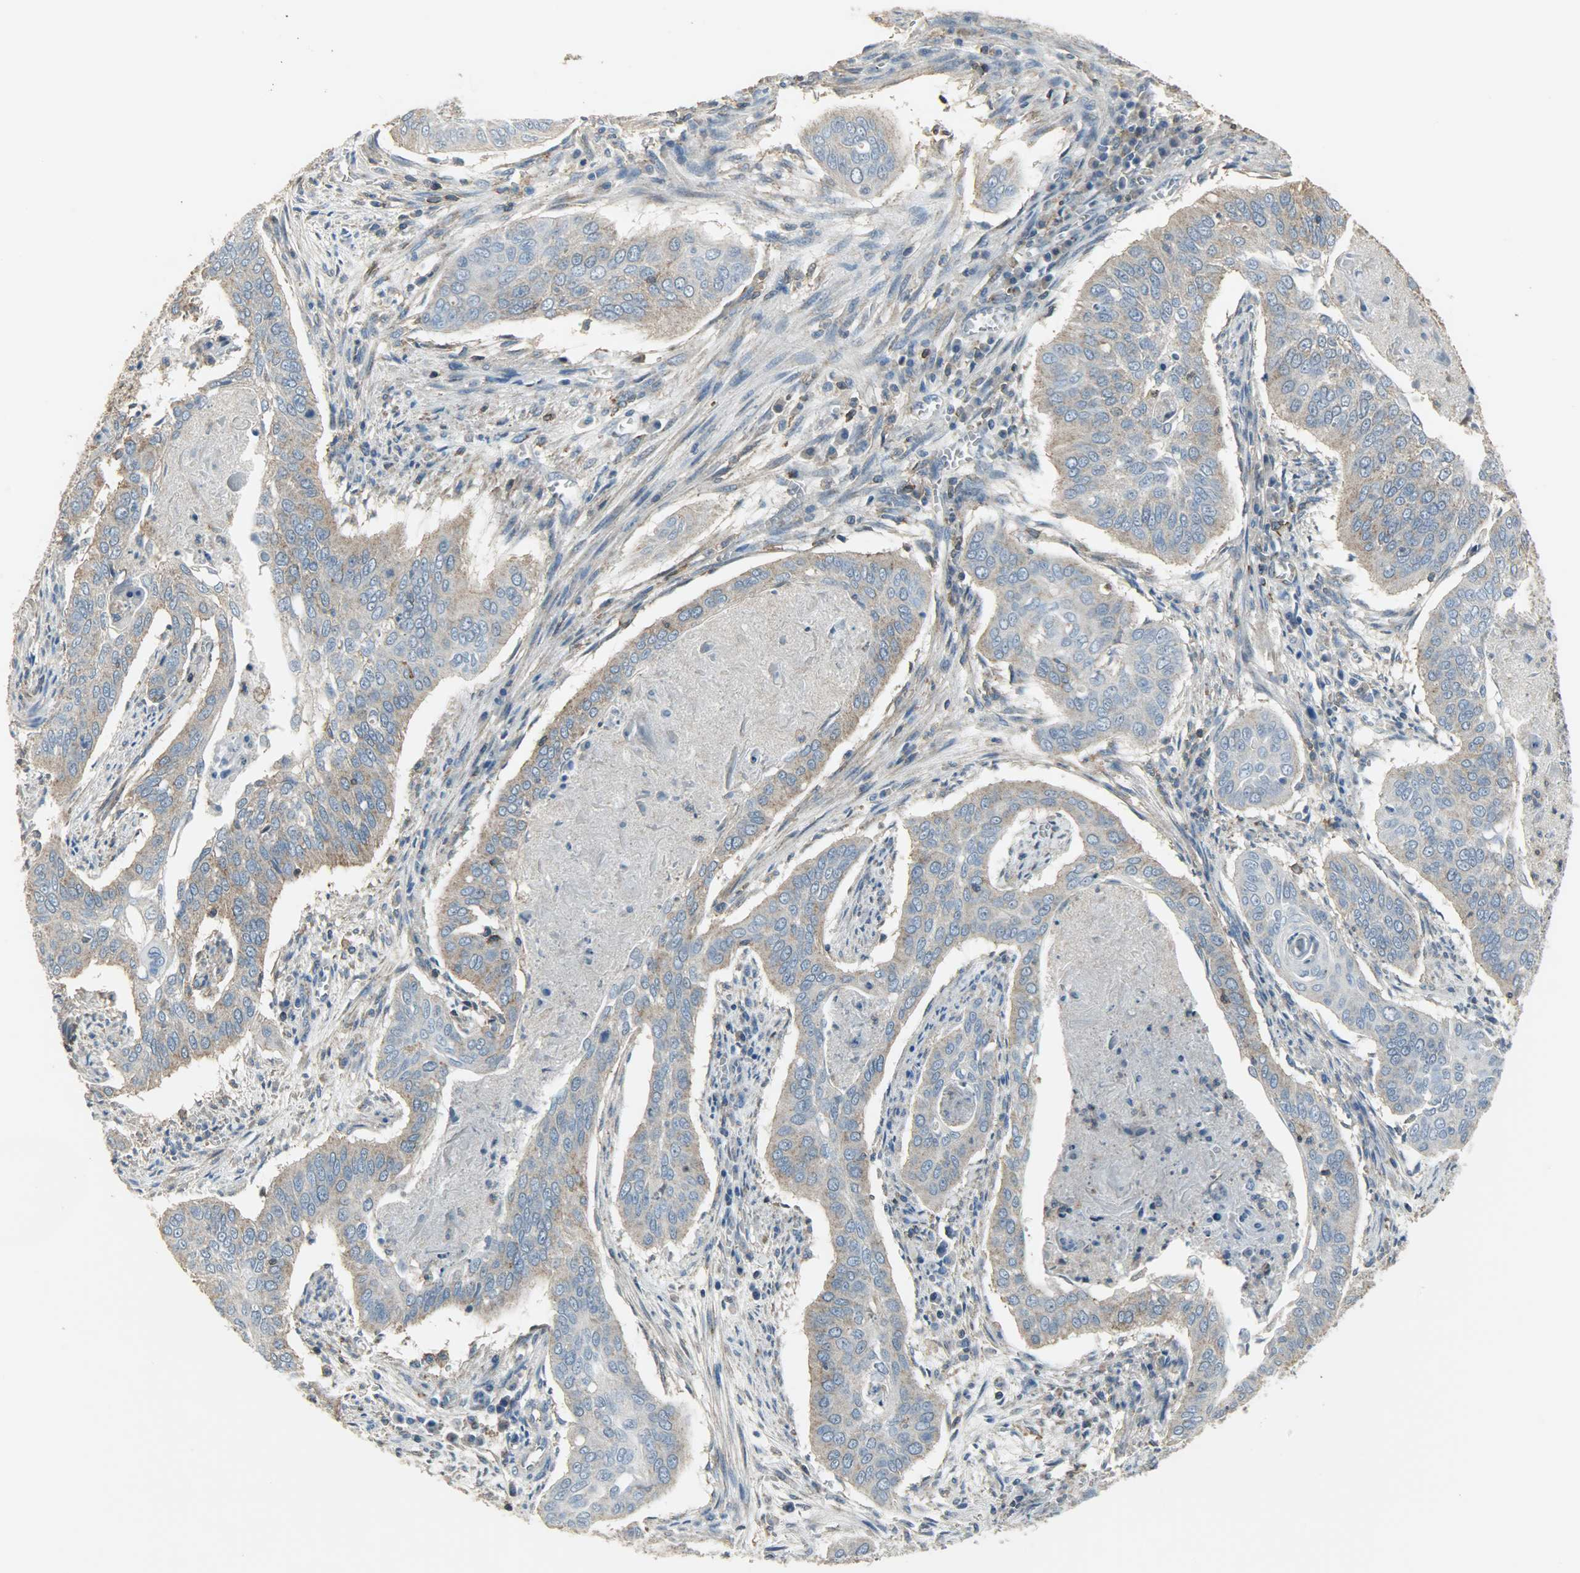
{"staining": {"intensity": "moderate", "quantity": ">75%", "location": "cytoplasmic/membranous"}, "tissue": "cervical cancer", "cell_type": "Tumor cells", "image_type": "cancer", "snomed": [{"axis": "morphology", "description": "Squamous cell carcinoma, NOS"}, {"axis": "topography", "description": "Cervix"}], "caption": "Immunohistochemical staining of human cervical cancer (squamous cell carcinoma) displays medium levels of moderate cytoplasmic/membranous staining in approximately >75% of tumor cells. Nuclei are stained in blue.", "gene": "DNAJA4", "patient": {"sex": "female", "age": 39}}